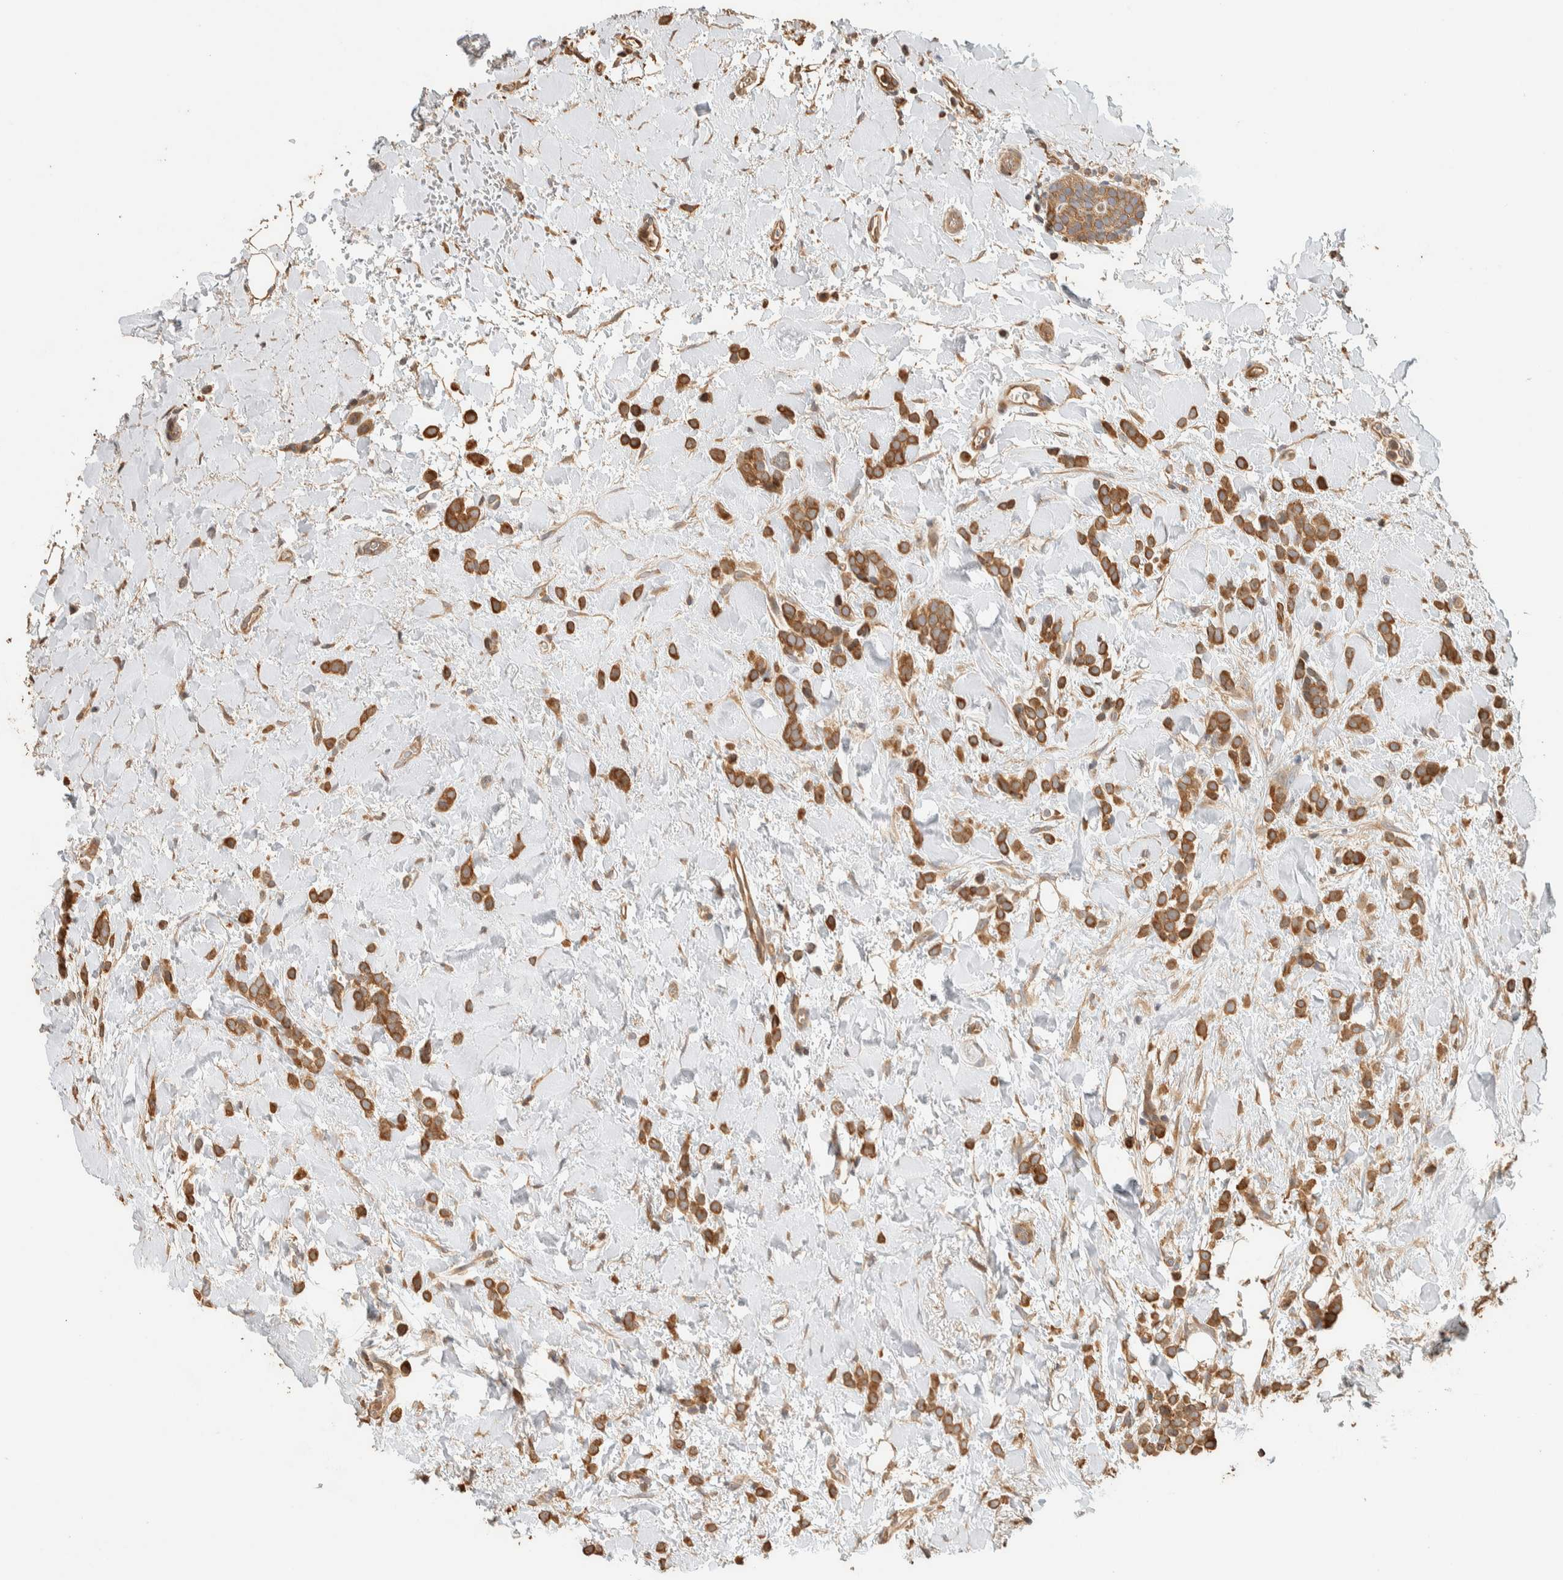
{"staining": {"intensity": "moderate", "quantity": ">75%", "location": "cytoplasmic/membranous"}, "tissue": "breast cancer", "cell_type": "Tumor cells", "image_type": "cancer", "snomed": [{"axis": "morphology", "description": "Normal tissue, NOS"}, {"axis": "morphology", "description": "Lobular carcinoma"}, {"axis": "topography", "description": "Breast"}], "caption": "The immunohistochemical stain highlights moderate cytoplasmic/membranous expression in tumor cells of lobular carcinoma (breast) tissue. The protein of interest is shown in brown color, while the nuclei are stained blue.", "gene": "EXOC7", "patient": {"sex": "female", "age": 50}}